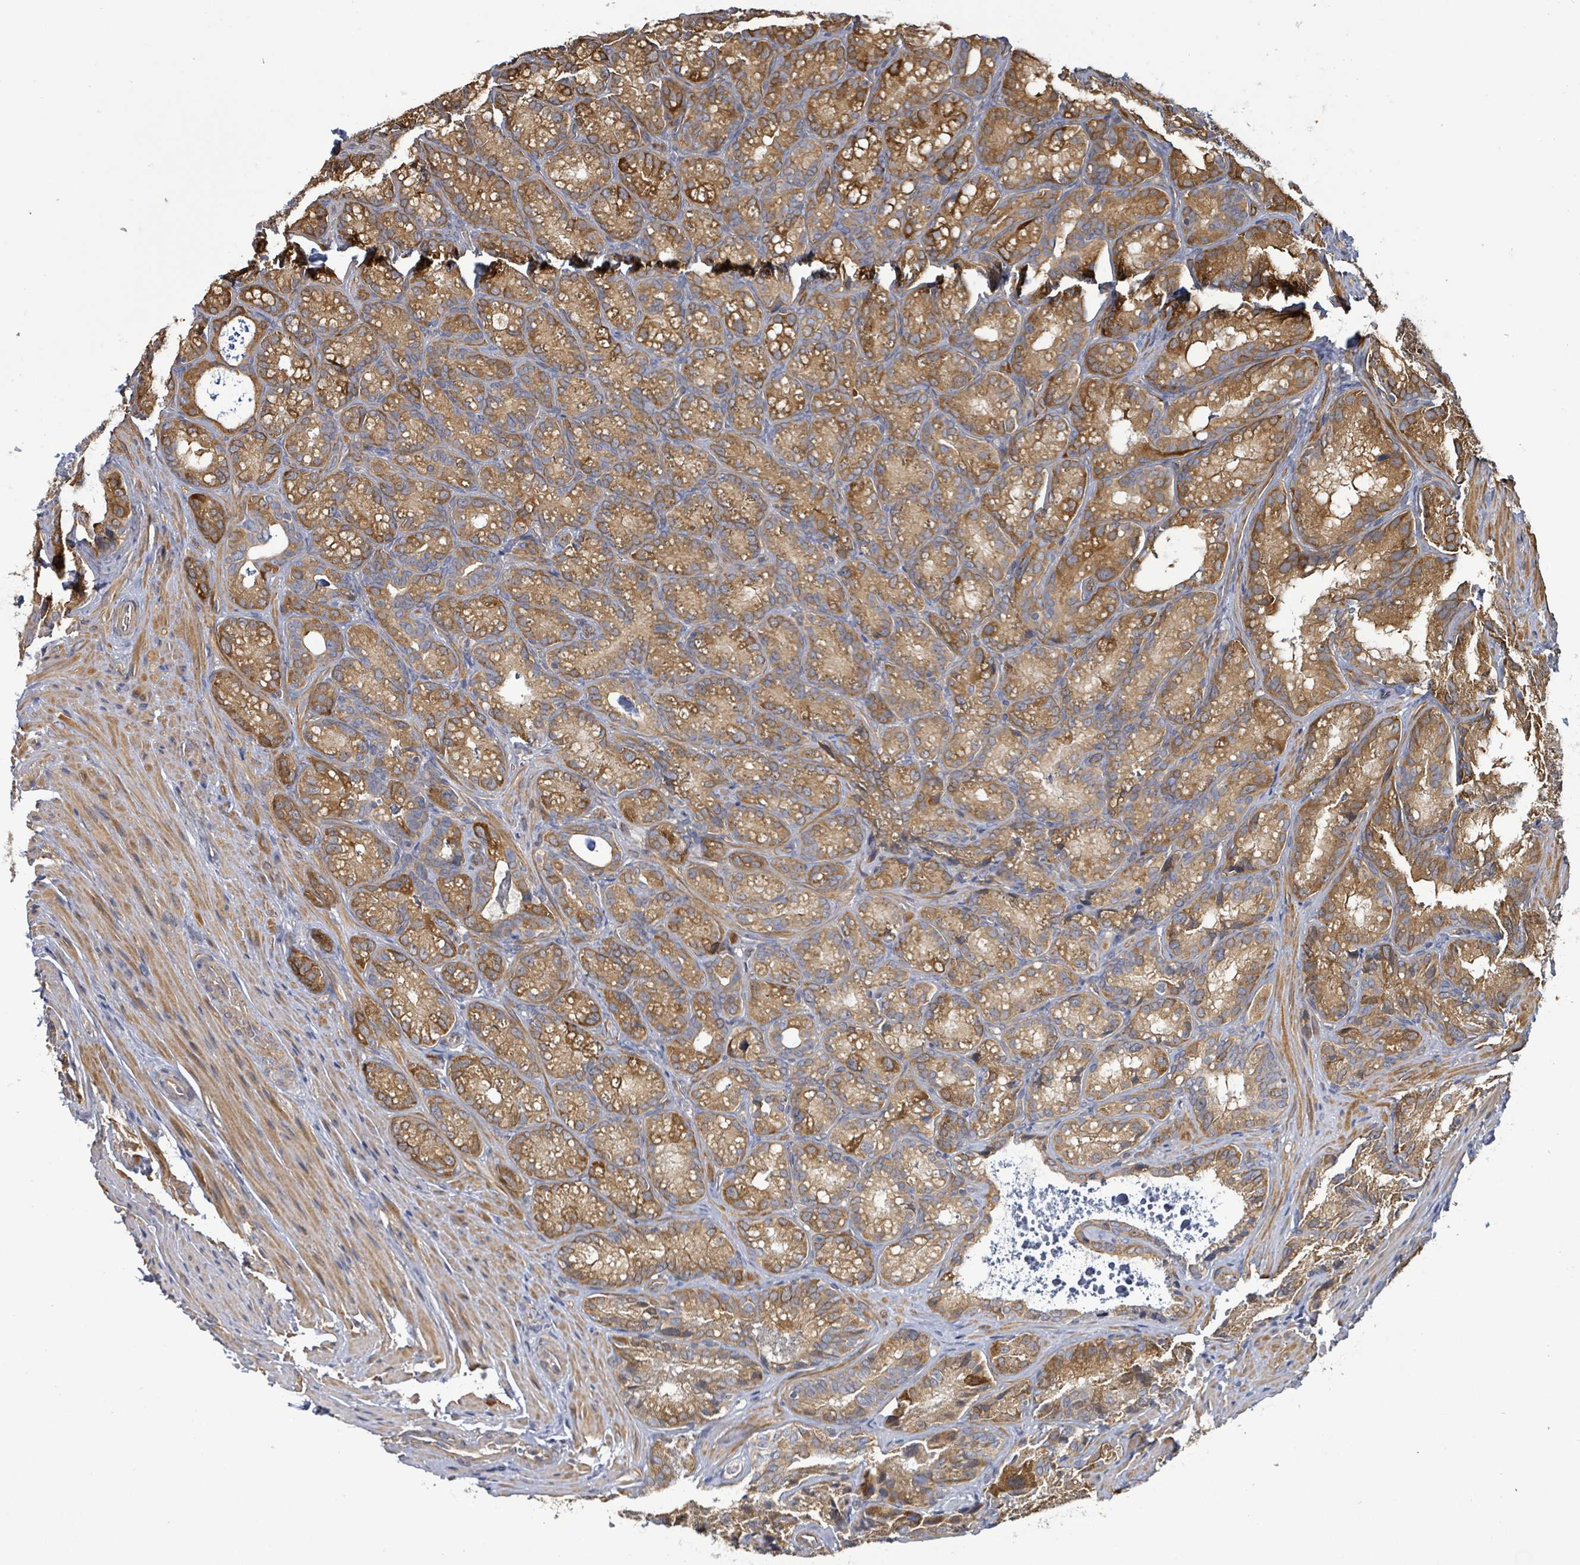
{"staining": {"intensity": "strong", "quantity": ">75%", "location": "cytoplasmic/membranous"}, "tissue": "seminal vesicle", "cell_type": "Glandular cells", "image_type": "normal", "snomed": [{"axis": "morphology", "description": "Normal tissue, NOS"}, {"axis": "topography", "description": "Seminal veicle"}], "caption": "Brown immunohistochemical staining in unremarkable human seminal vesicle reveals strong cytoplasmic/membranous expression in approximately >75% of glandular cells.", "gene": "KBTBD11", "patient": {"sex": "male", "age": 58}}